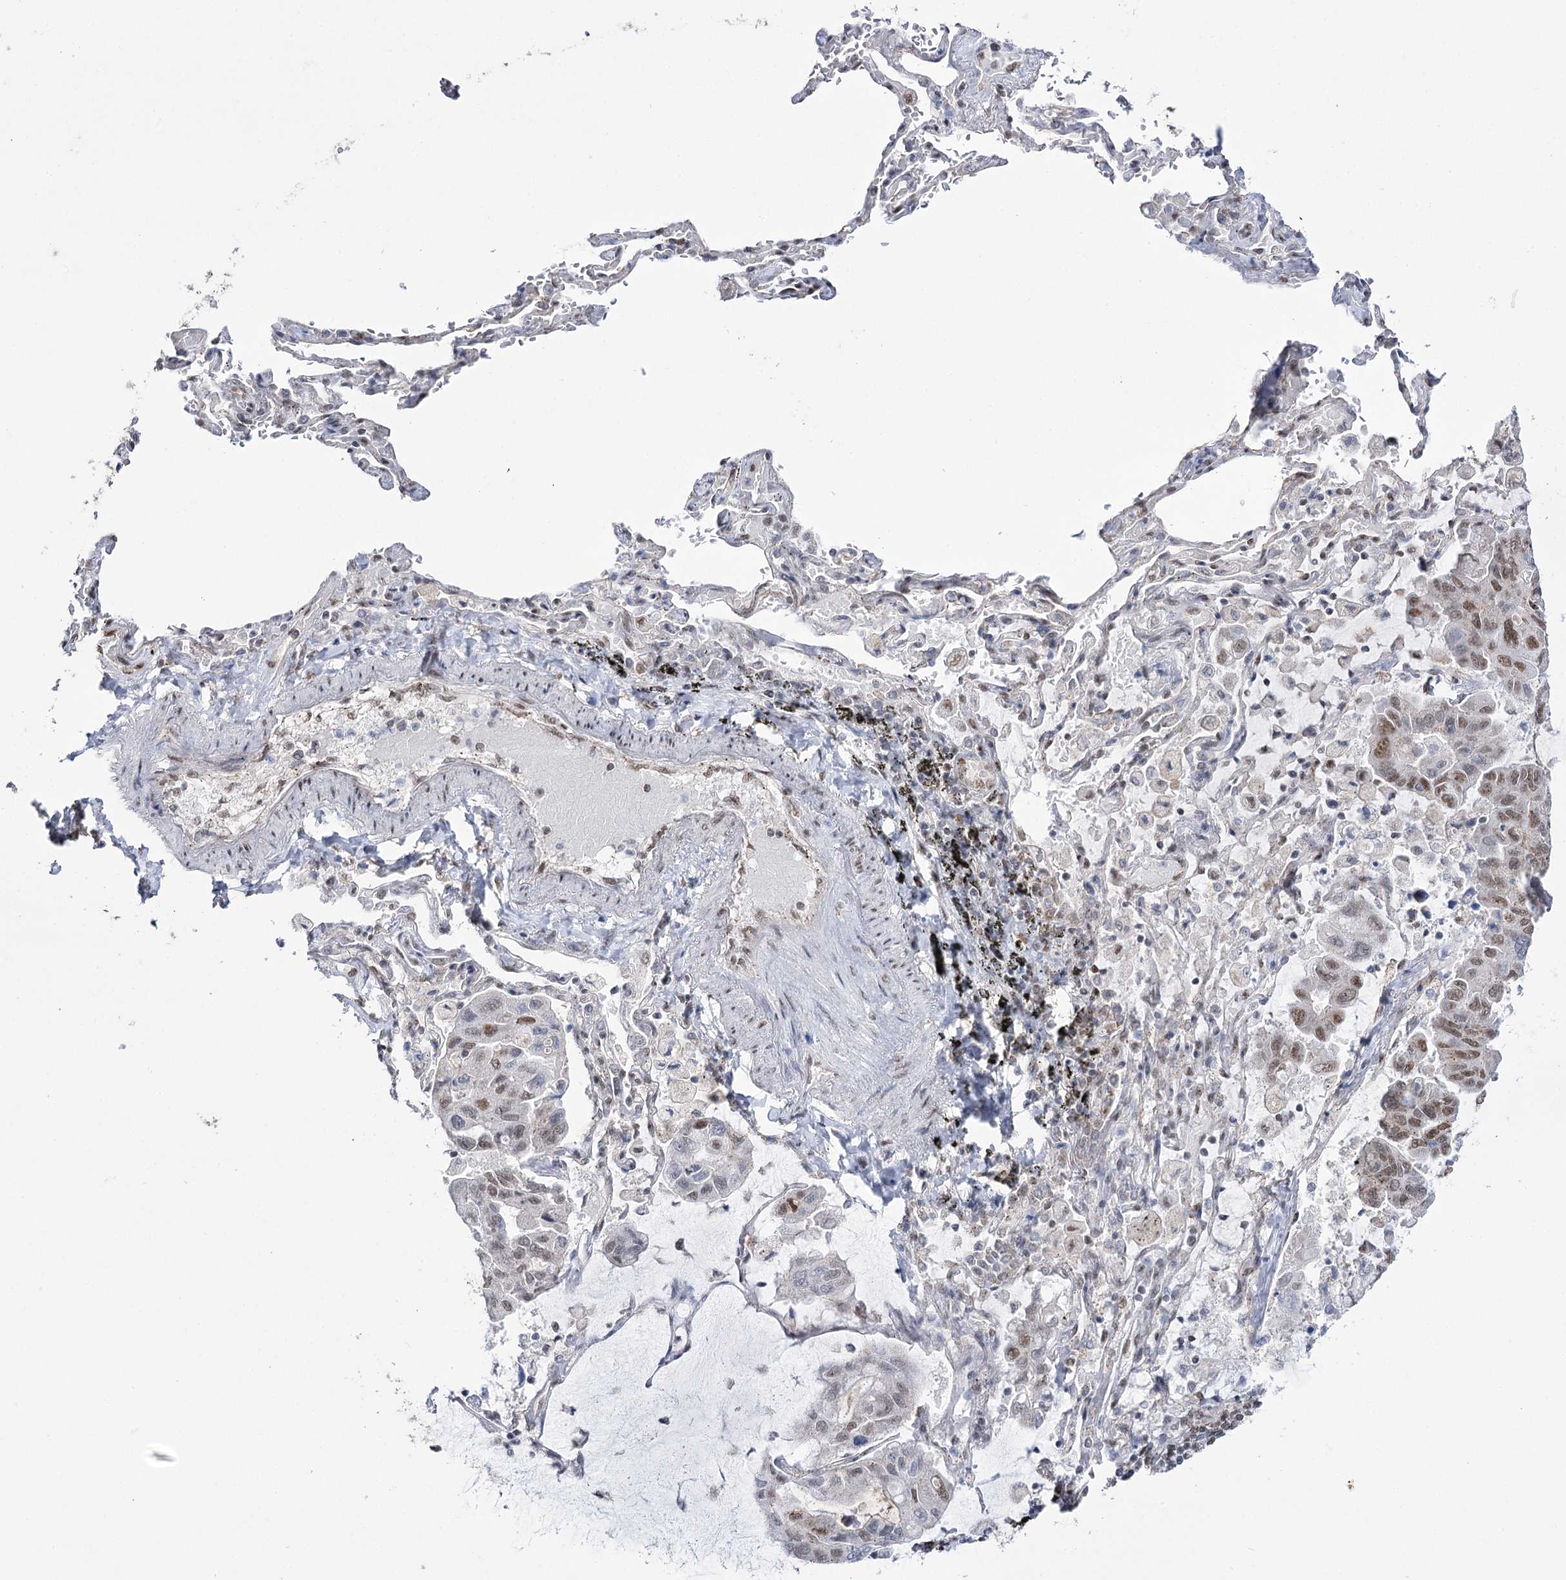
{"staining": {"intensity": "moderate", "quantity": ">75%", "location": "nuclear"}, "tissue": "lung cancer", "cell_type": "Tumor cells", "image_type": "cancer", "snomed": [{"axis": "morphology", "description": "Adenocarcinoma, NOS"}, {"axis": "topography", "description": "Lung"}], "caption": "Protein analysis of lung adenocarcinoma tissue reveals moderate nuclear staining in approximately >75% of tumor cells.", "gene": "VGLL4", "patient": {"sex": "male", "age": 64}}